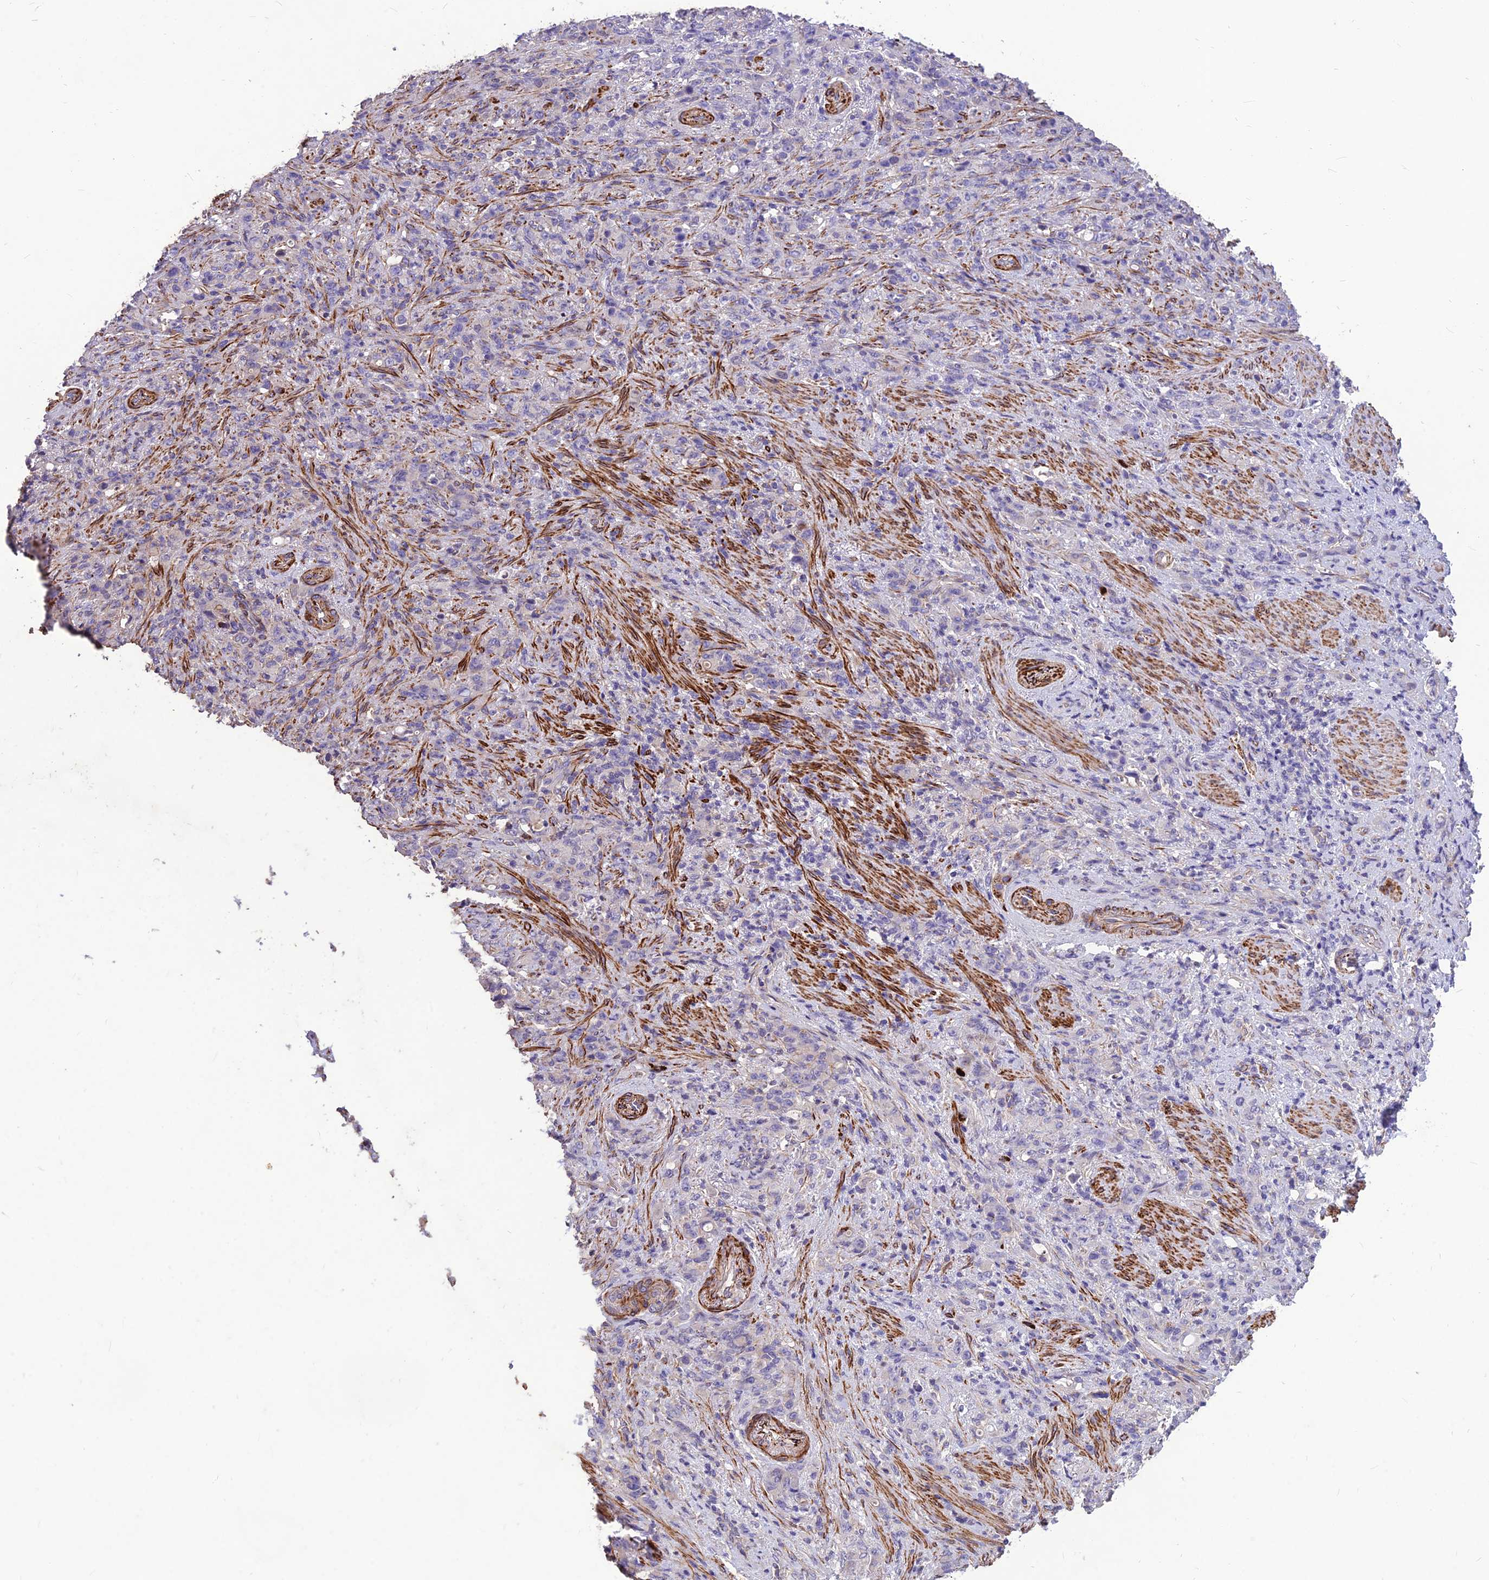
{"staining": {"intensity": "negative", "quantity": "none", "location": "none"}, "tissue": "stomach cancer", "cell_type": "Tumor cells", "image_type": "cancer", "snomed": [{"axis": "morphology", "description": "Adenocarcinoma, NOS"}, {"axis": "topography", "description": "Stomach"}], "caption": "Human stomach adenocarcinoma stained for a protein using immunohistochemistry exhibits no expression in tumor cells.", "gene": "CLUH", "patient": {"sex": "female", "age": 79}}